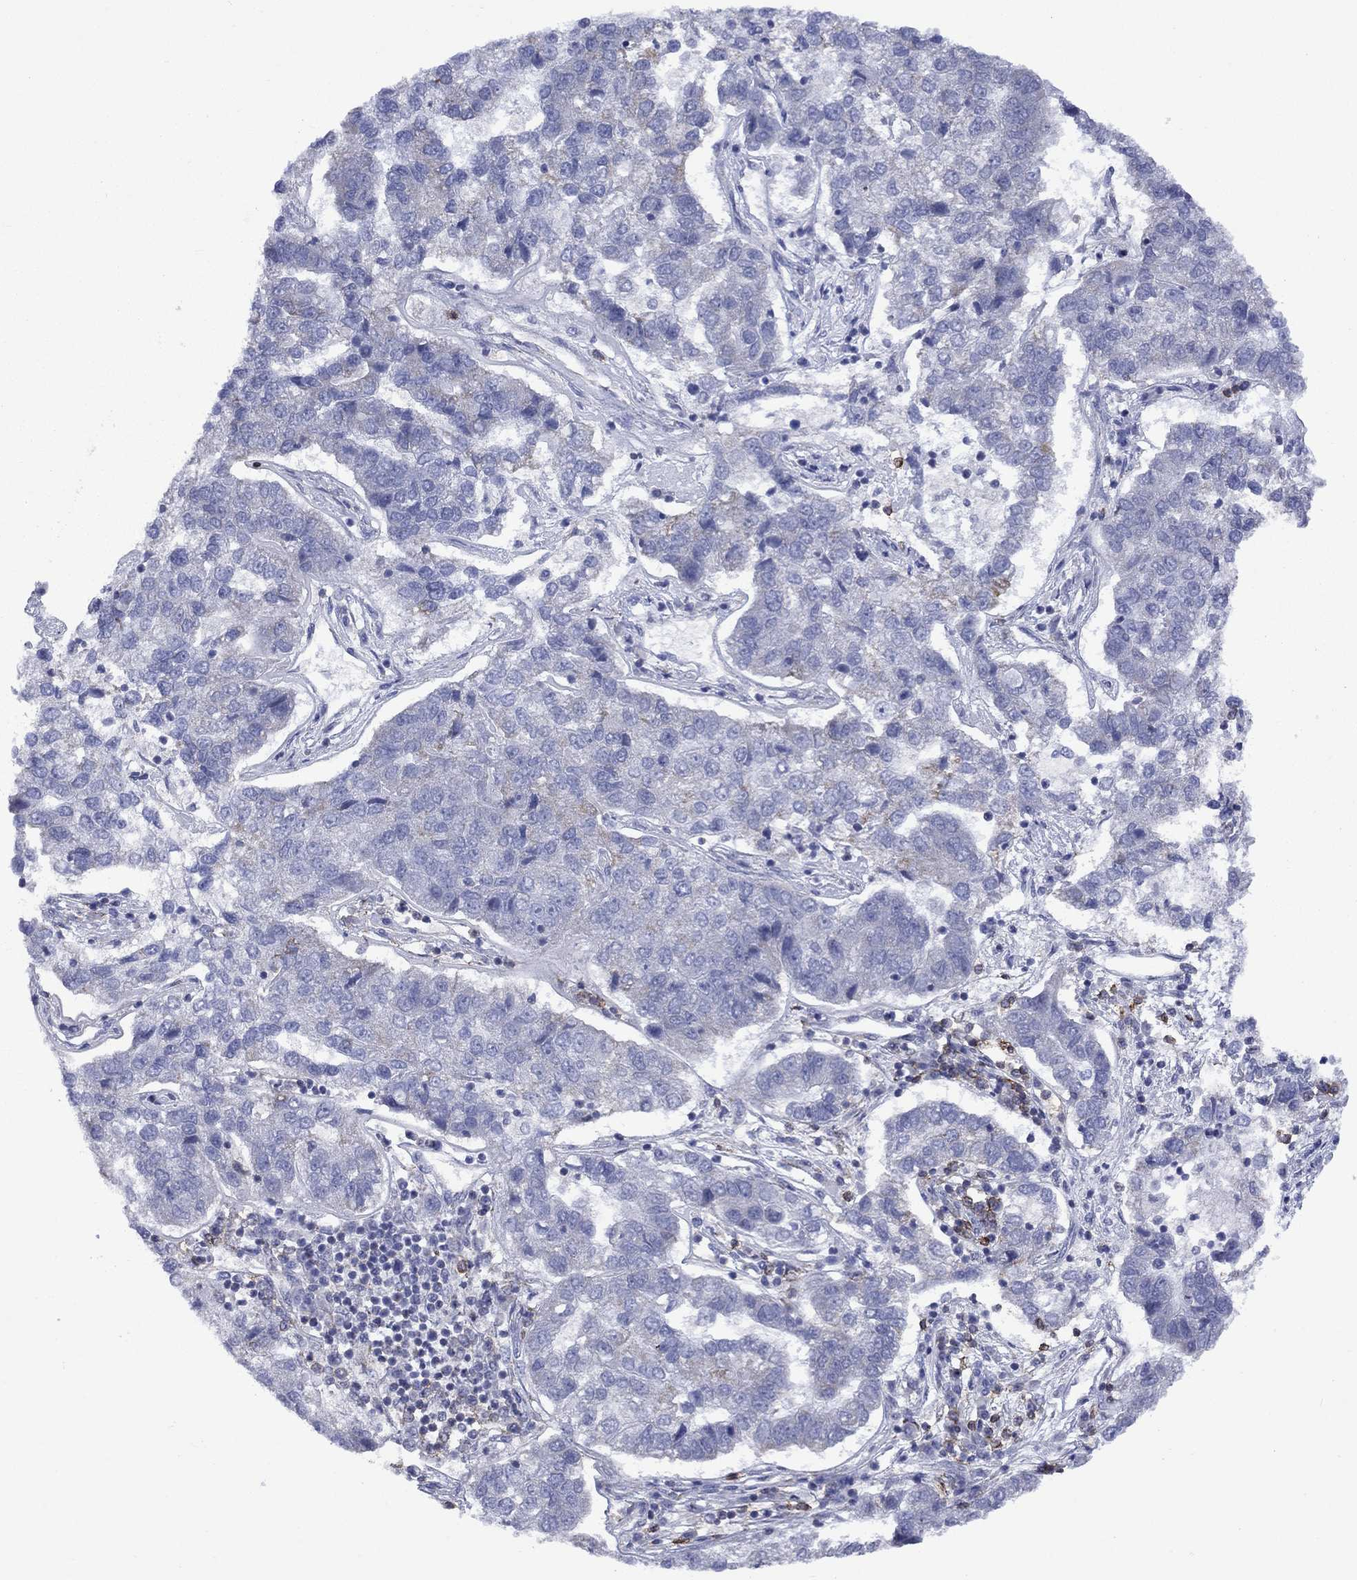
{"staining": {"intensity": "negative", "quantity": "none", "location": "none"}, "tissue": "pancreatic cancer", "cell_type": "Tumor cells", "image_type": "cancer", "snomed": [{"axis": "morphology", "description": "Adenocarcinoma, NOS"}, {"axis": "topography", "description": "Pancreas"}], "caption": "High power microscopy photomicrograph of an immunohistochemistry (IHC) photomicrograph of adenocarcinoma (pancreatic), revealing no significant staining in tumor cells. (DAB (3,3'-diaminobenzidine) immunohistochemistry with hematoxylin counter stain).", "gene": "CISD1", "patient": {"sex": "female", "age": 61}}